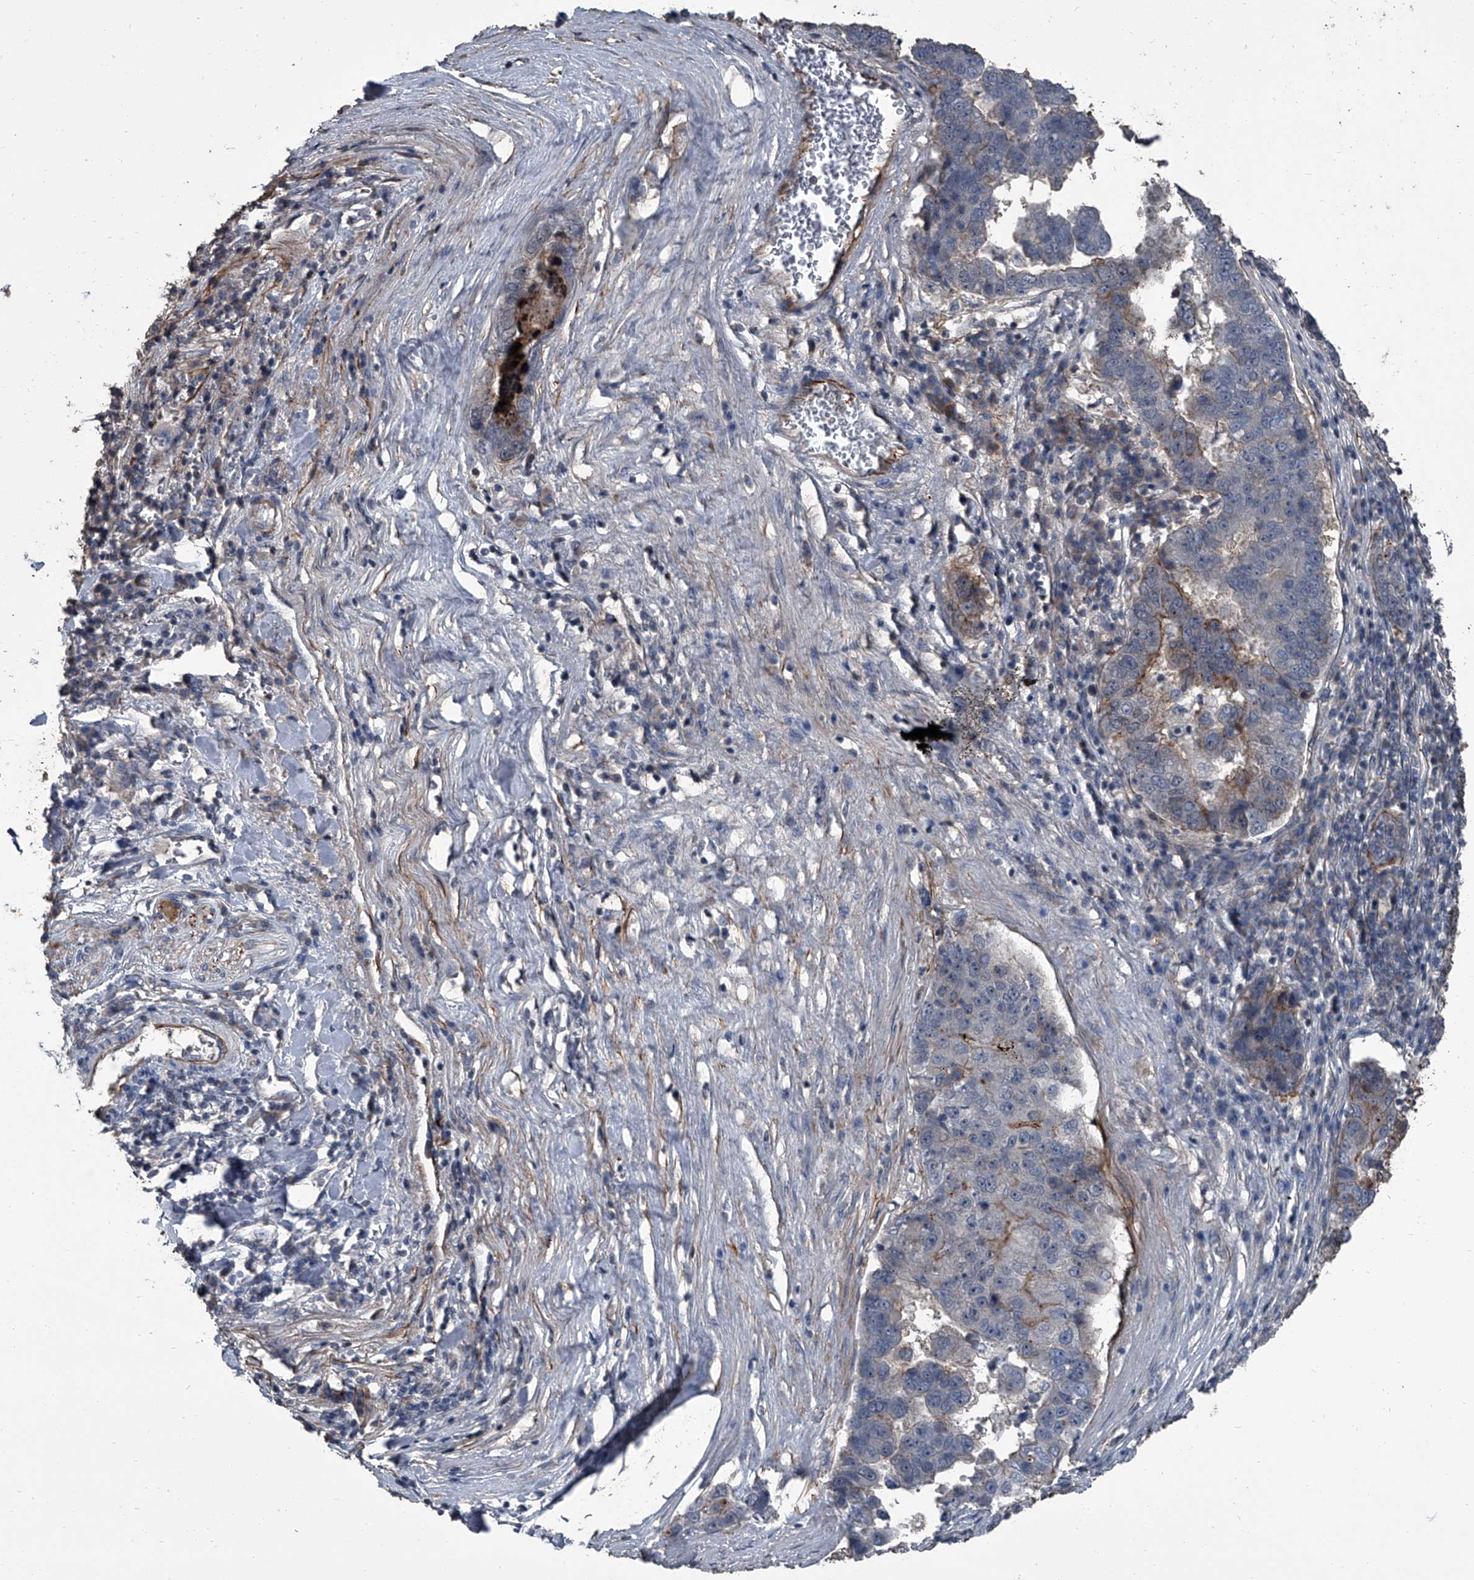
{"staining": {"intensity": "moderate", "quantity": "25%-75%", "location": "cytoplasmic/membranous"}, "tissue": "pancreatic cancer", "cell_type": "Tumor cells", "image_type": "cancer", "snomed": [{"axis": "morphology", "description": "Adenocarcinoma, NOS"}, {"axis": "topography", "description": "Pancreas"}], "caption": "Approximately 25%-75% of tumor cells in human pancreatic cancer reveal moderate cytoplasmic/membranous protein positivity as visualized by brown immunohistochemical staining.", "gene": "OARD1", "patient": {"sex": "female", "age": 61}}